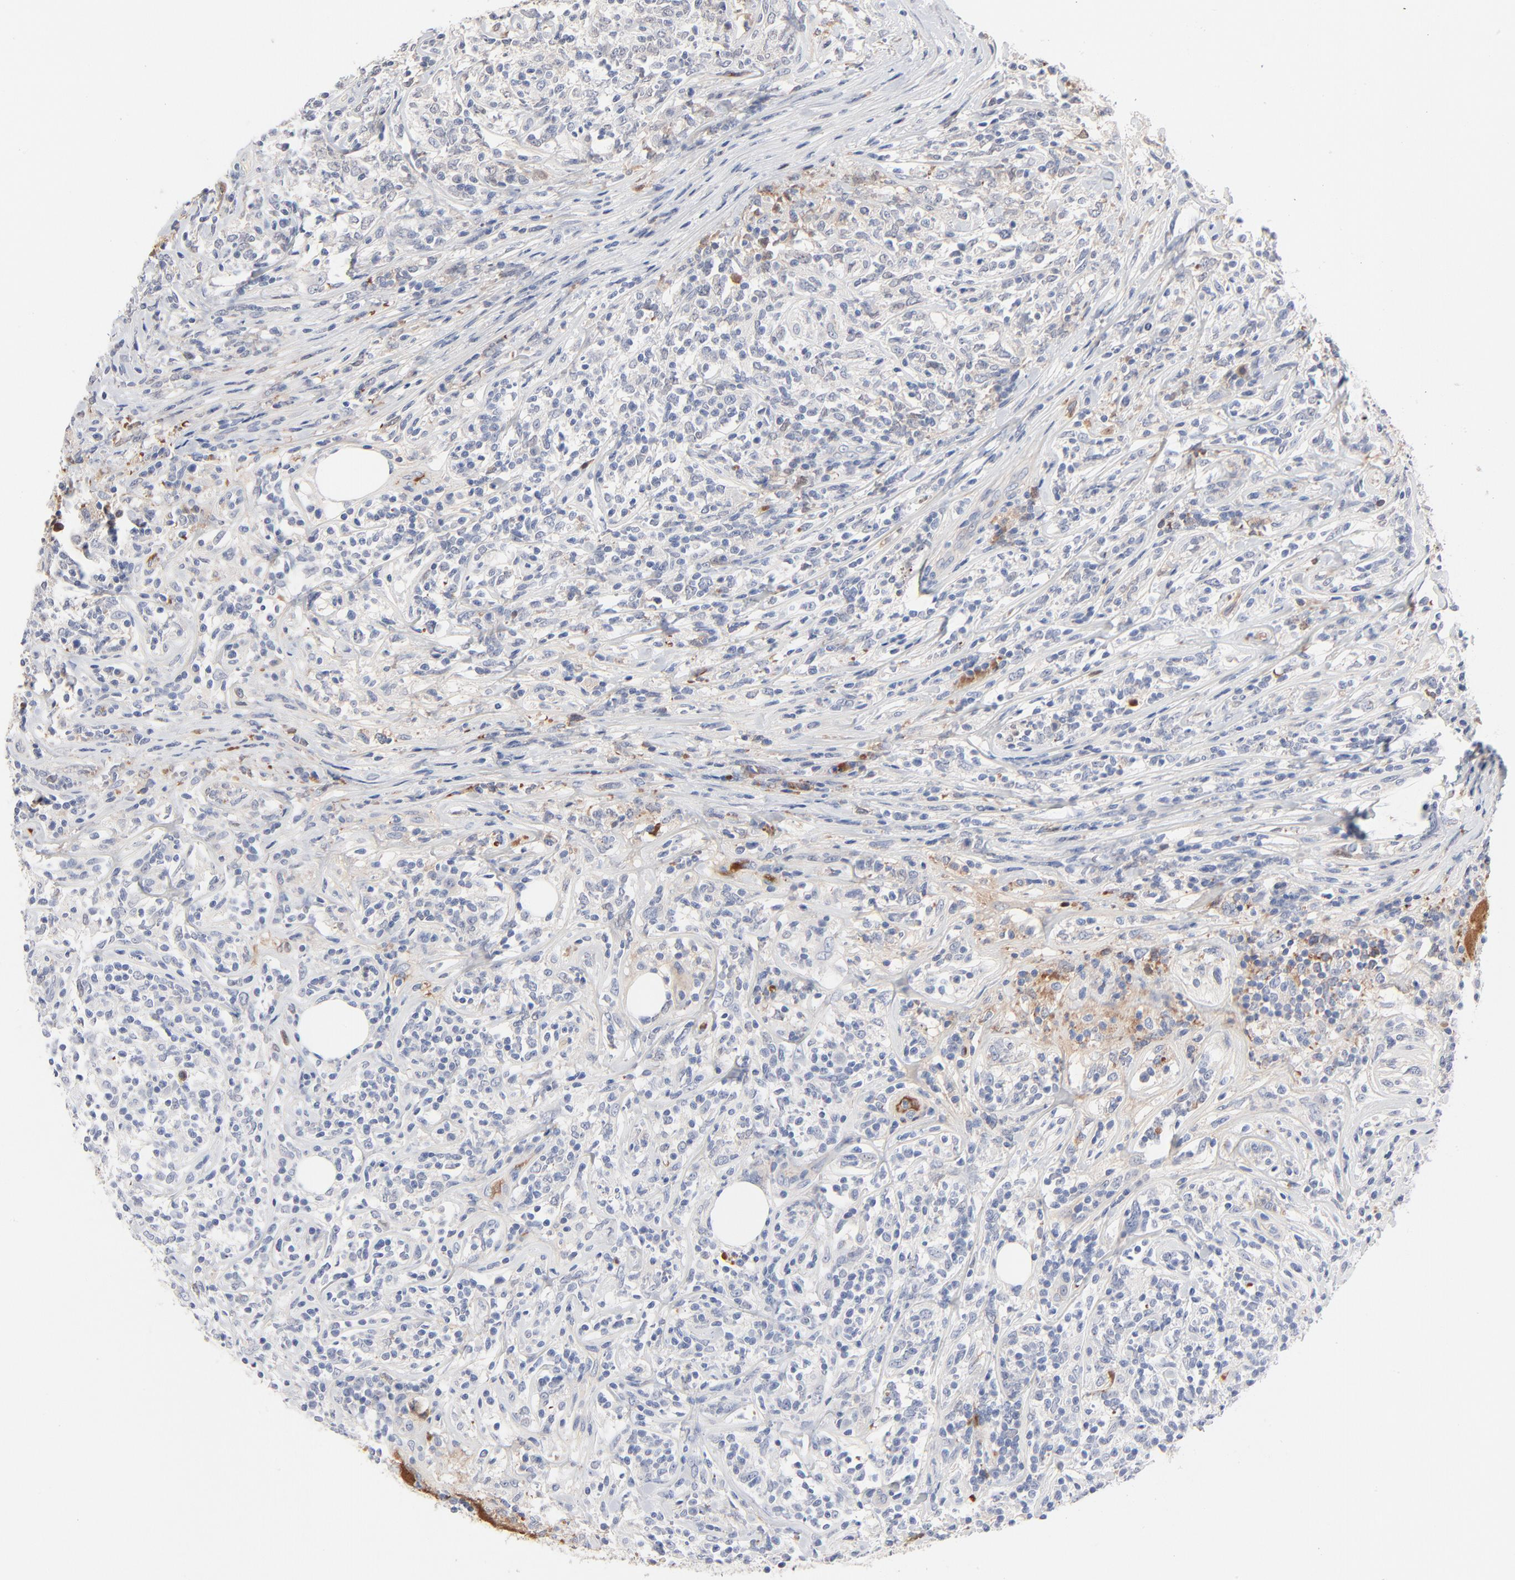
{"staining": {"intensity": "negative", "quantity": "none", "location": "none"}, "tissue": "lymphoma", "cell_type": "Tumor cells", "image_type": "cancer", "snomed": [{"axis": "morphology", "description": "Malignant lymphoma, non-Hodgkin's type, High grade"}, {"axis": "topography", "description": "Lymph node"}], "caption": "This is an immunohistochemistry (IHC) micrograph of lymphoma. There is no staining in tumor cells.", "gene": "SERPINA4", "patient": {"sex": "female", "age": 84}}